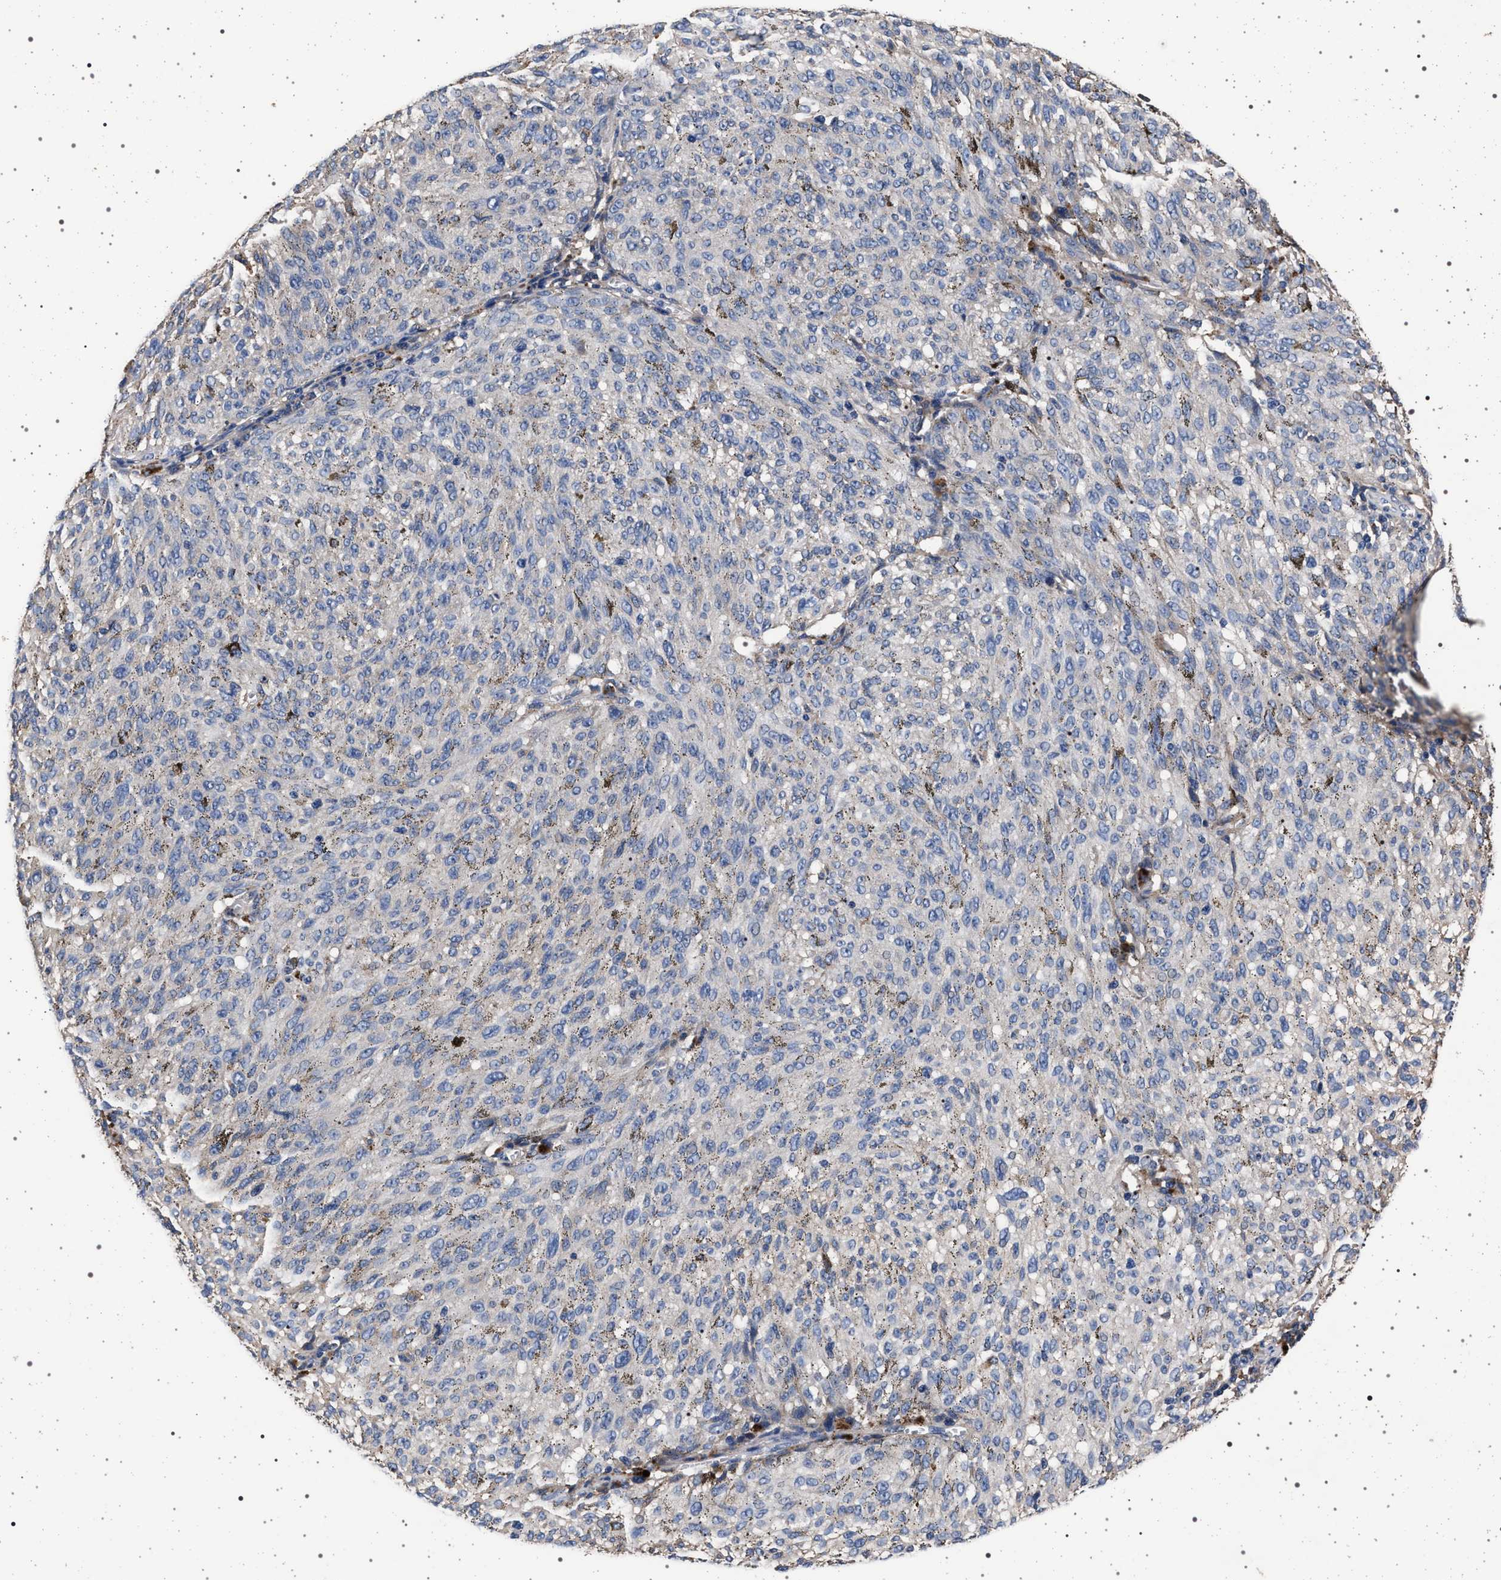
{"staining": {"intensity": "weak", "quantity": "<25%", "location": "cytoplasmic/membranous"}, "tissue": "melanoma", "cell_type": "Tumor cells", "image_type": "cancer", "snomed": [{"axis": "morphology", "description": "Malignant melanoma, NOS"}, {"axis": "topography", "description": "Skin"}], "caption": "High power microscopy histopathology image of an IHC histopathology image of malignant melanoma, revealing no significant staining in tumor cells.", "gene": "MAP3K2", "patient": {"sex": "female", "age": 72}}